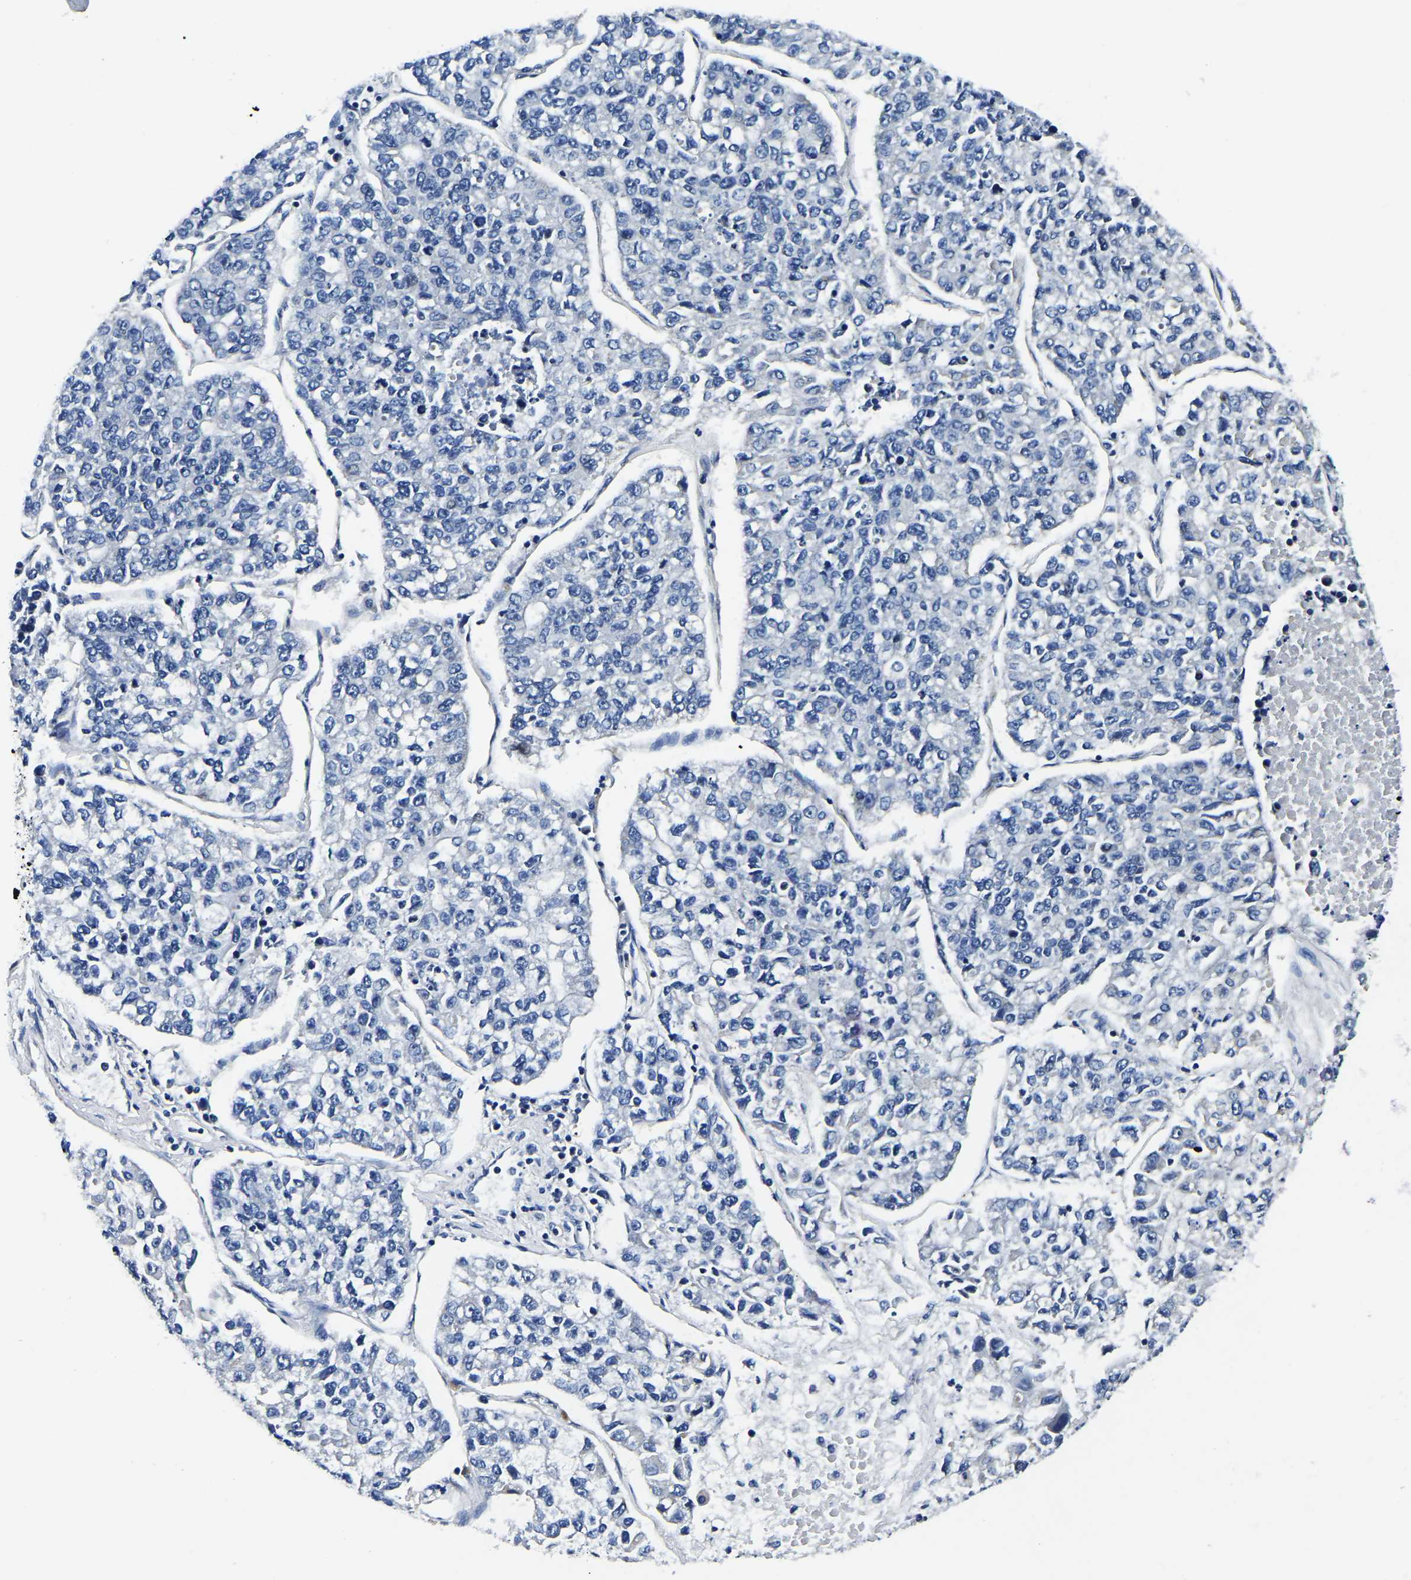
{"staining": {"intensity": "negative", "quantity": "none", "location": "none"}, "tissue": "lung cancer", "cell_type": "Tumor cells", "image_type": "cancer", "snomed": [{"axis": "morphology", "description": "Adenocarcinoma, NOS"}, {"axis": "topography", "description": "Lung"}], "caption": "A photomicrograph of human lung adenocarcinoma is negative for staining in tumor cells.", "gene": "KCTD17", "patient": {"sex": "male", "age": 49}}